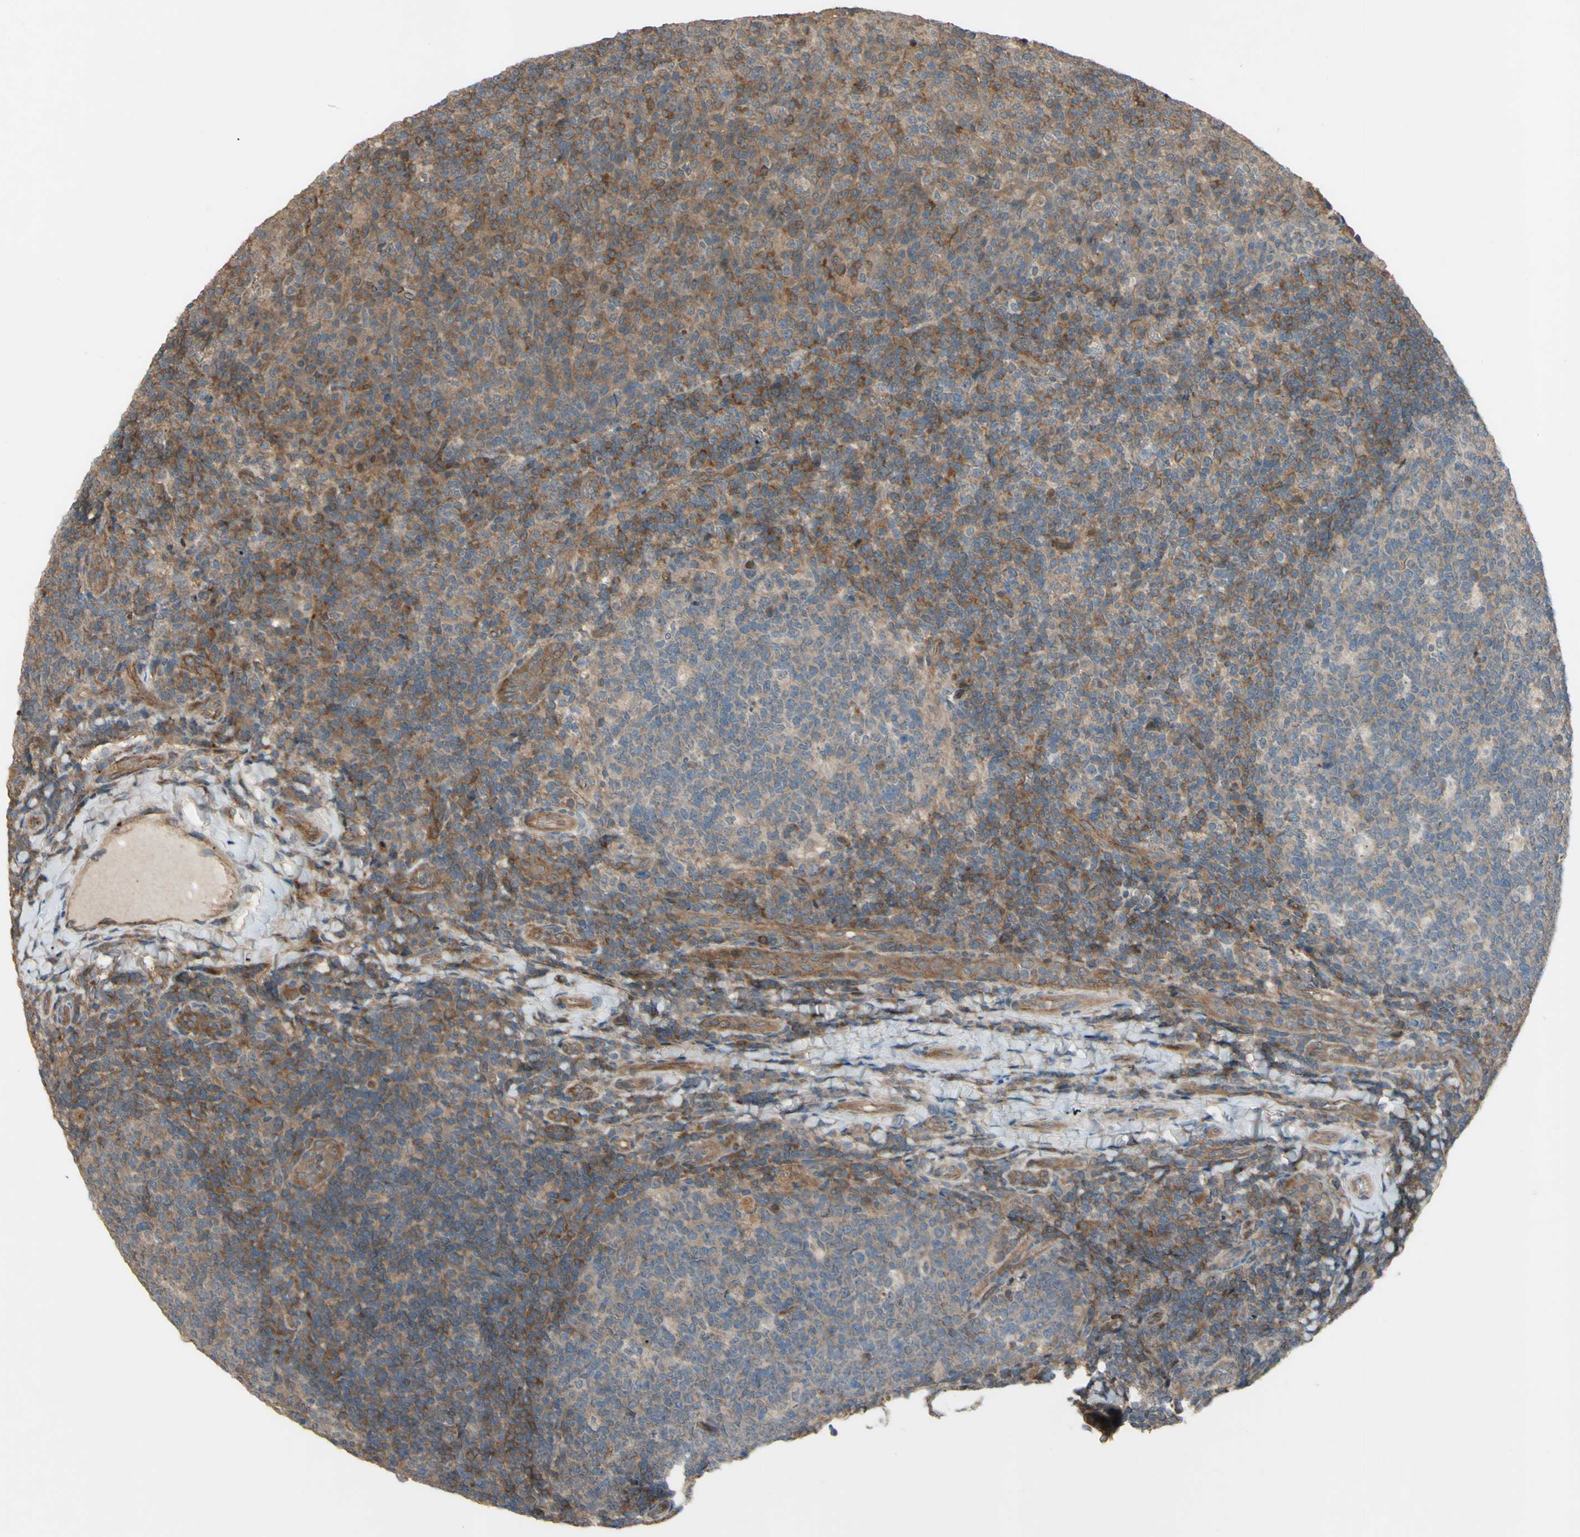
{"staining": {"intensity": "weak", "quantity": ">75%", "location": "cytoplasmic/membranous"}, "tissue": "tonsil", "cell_type": "Germinal center cells", "image_type": "normal", "snomed": [{"axis": "morphology", "description": "Normal tissue, NOS"}, {"axis": "topography", "description": "Tonsil"}], "caption": "Protein staining shows weak cytoplasmic/membranous positivity in approximately >75% of germinal center cells in benign tonsil. The protein is shown in brown color, while the nuclei are stained blue.", "gene": "SHROOM4", "patient": {"sex": "male", "age": 17}}